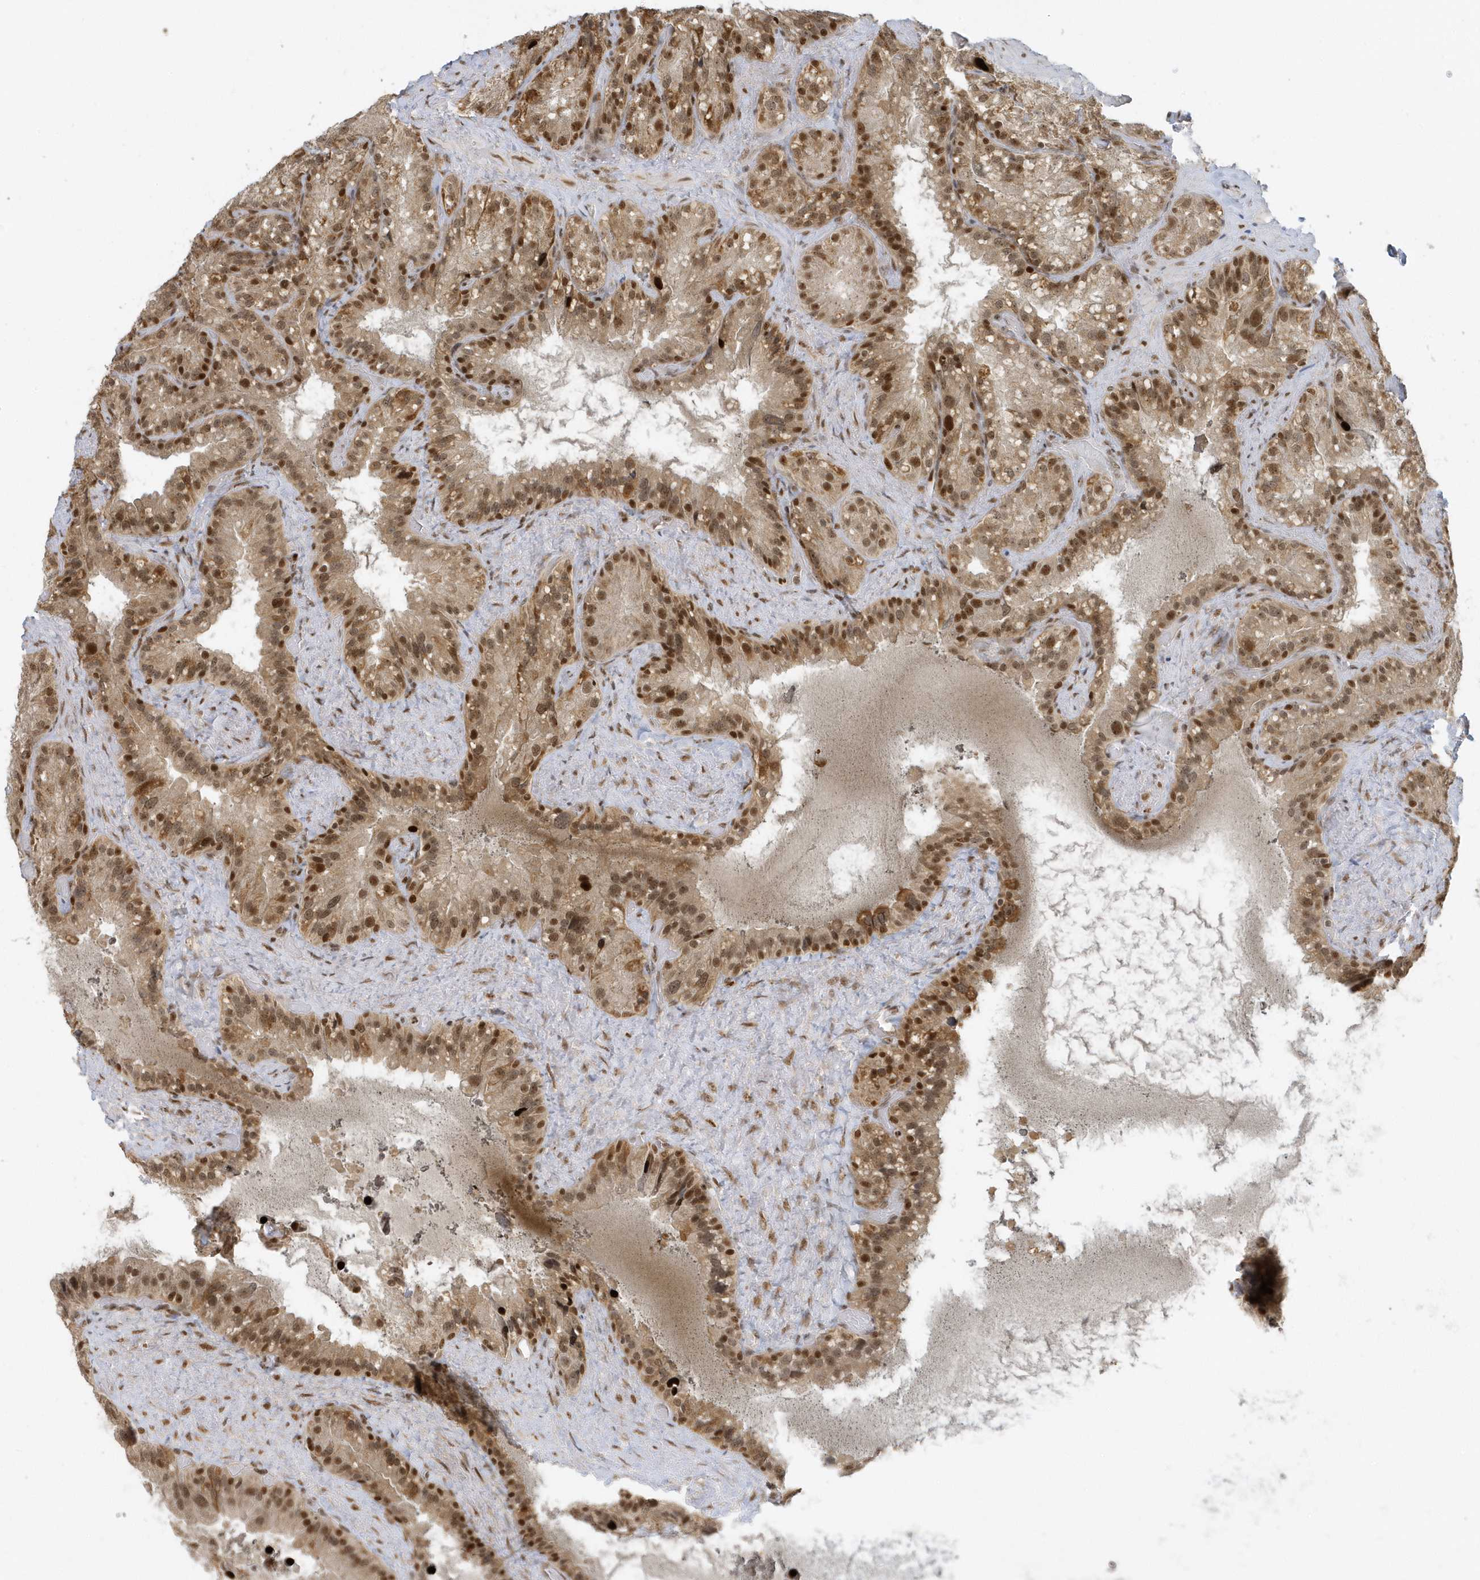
{"staining": {"intensity": "moderate", "quantity": ">75%", "location": "cytoplasmic/membranous,nuclear"}, "tissue": "seminal vesicle", "cell_type": "Glandular cells", "image_type": "normal", "snomed": [{"axis": "morphology", "description": "Normal tissue, NOS"}, {"axis": "topography", "description": "Prostate"}, {"axis": "topography", "description": "Seminal veicle"}], "caption": "The image demonstrates immunohistochemical staining of normal seminal vesicle. There is moderate cytoplasmic/membranous,nuclear positivity is identified in about >75% of glandular cells. (DAB IHC, brown staining for protein, blue staining for nuclei).", "gene": "ZNF740", "patient": {"sex": "male", "age": 68}}